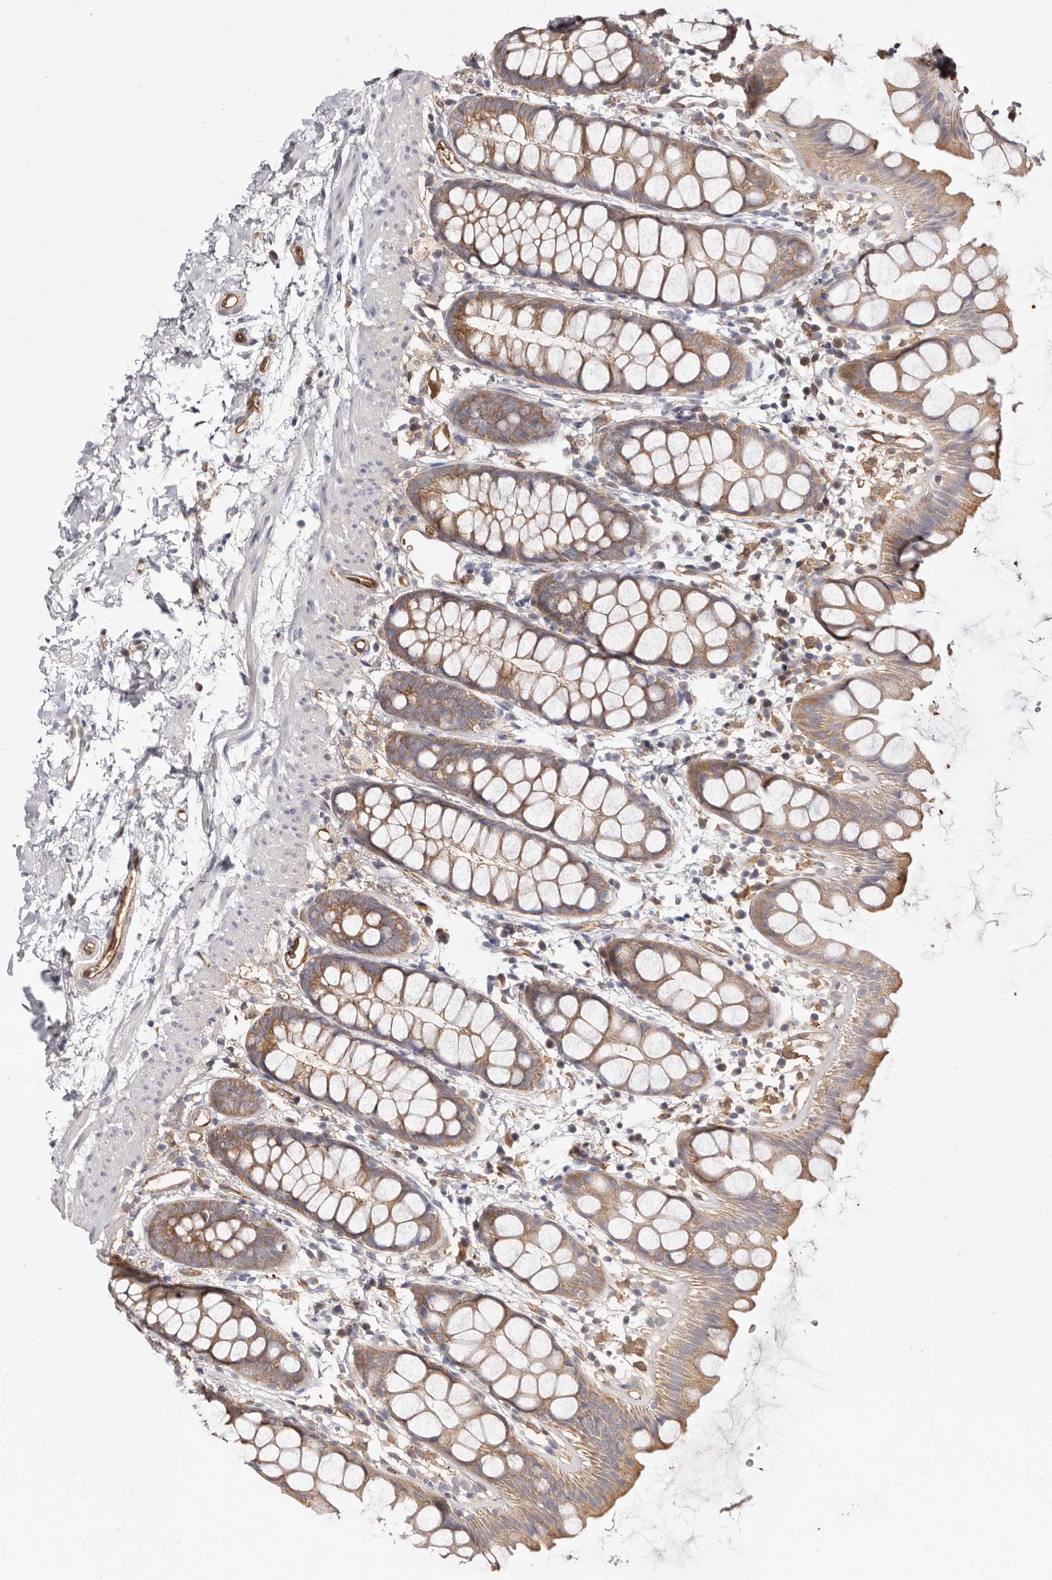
{"staining": {"intensity": "moderate", "quantity": ">75%", "location": "cytoplasmic/membranous"}, "tissue": "rectum", "cell_type": "Glandular cells", "image_type": "normal", "snomed": [{"axis": "morphology", "description": "Normal tissue, NOS"}, {"axis": "topography", "description": "Rectum"}], "caption": "Protein staining exhibits moderate cytoplasmic/membranous positivity in about >75% of glandular cells in normal rectum. (brown staining indicates protein expression, while blue staining denotes nuclei).", "gene": "LAP3", "patient": {"sex": "female", "age": 65}}